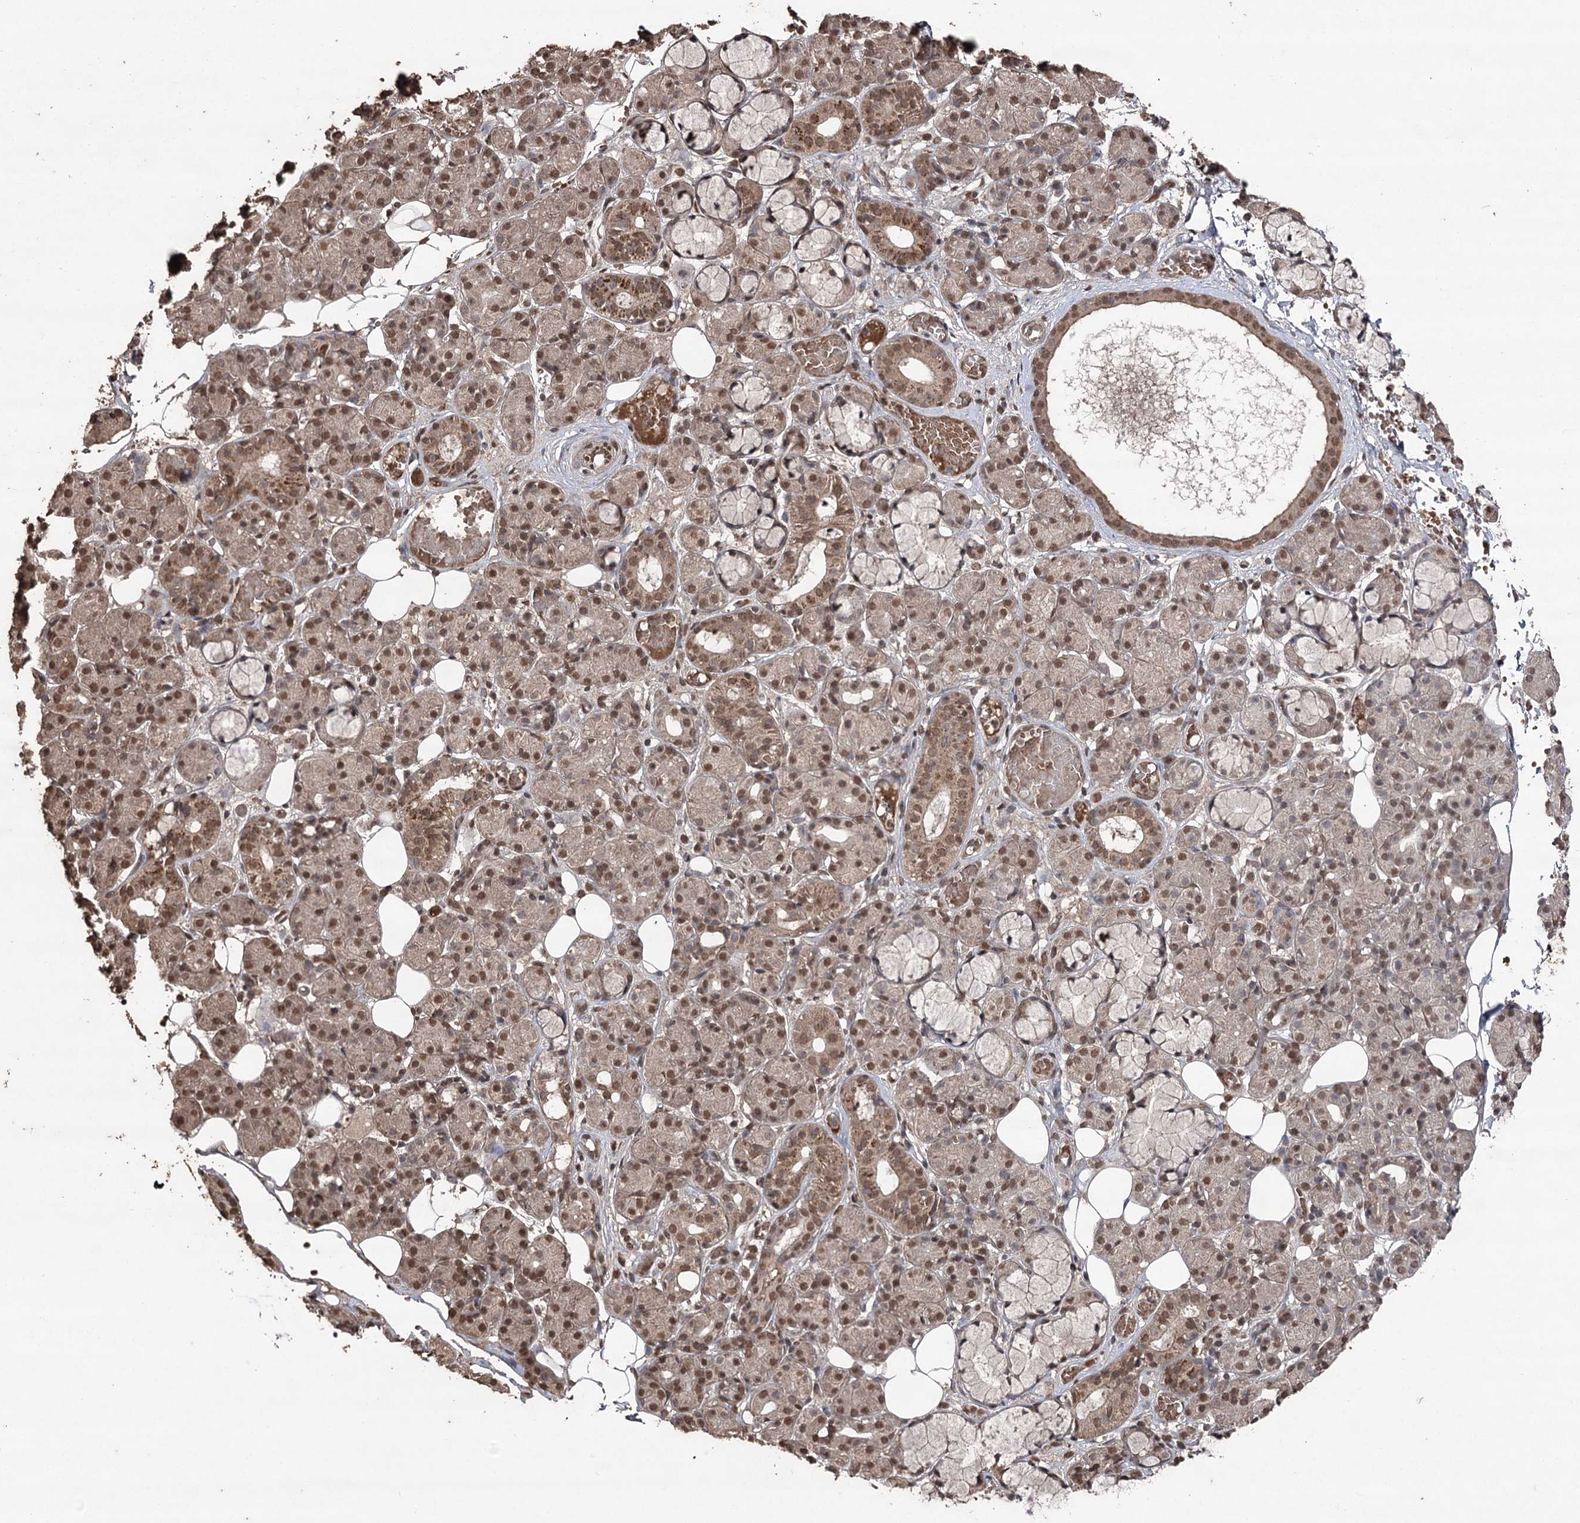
{"staining": {"intensity": "moderate", "quantity": "25%-75%", "location": "cytoplasmic/membranous,nuclear"}, "tissue": "salivary gland", "cell_type": "Glandular cells", "image_type": "normal", "snomed": [{"axis": "morphology", "description": "Normal tissue, NOS"}, {"axis": "topography", "description": "Salivary gland"}], "caption": "Immunohistochemical staining of unremarkable human salivary gland reveals medium levels of moderate cytoplasmic/membranous,nuclear positivity in about 25%-75% of glandular cells.", "gene": "ATG14", "patient": {"sex": "male", "age": 63}}